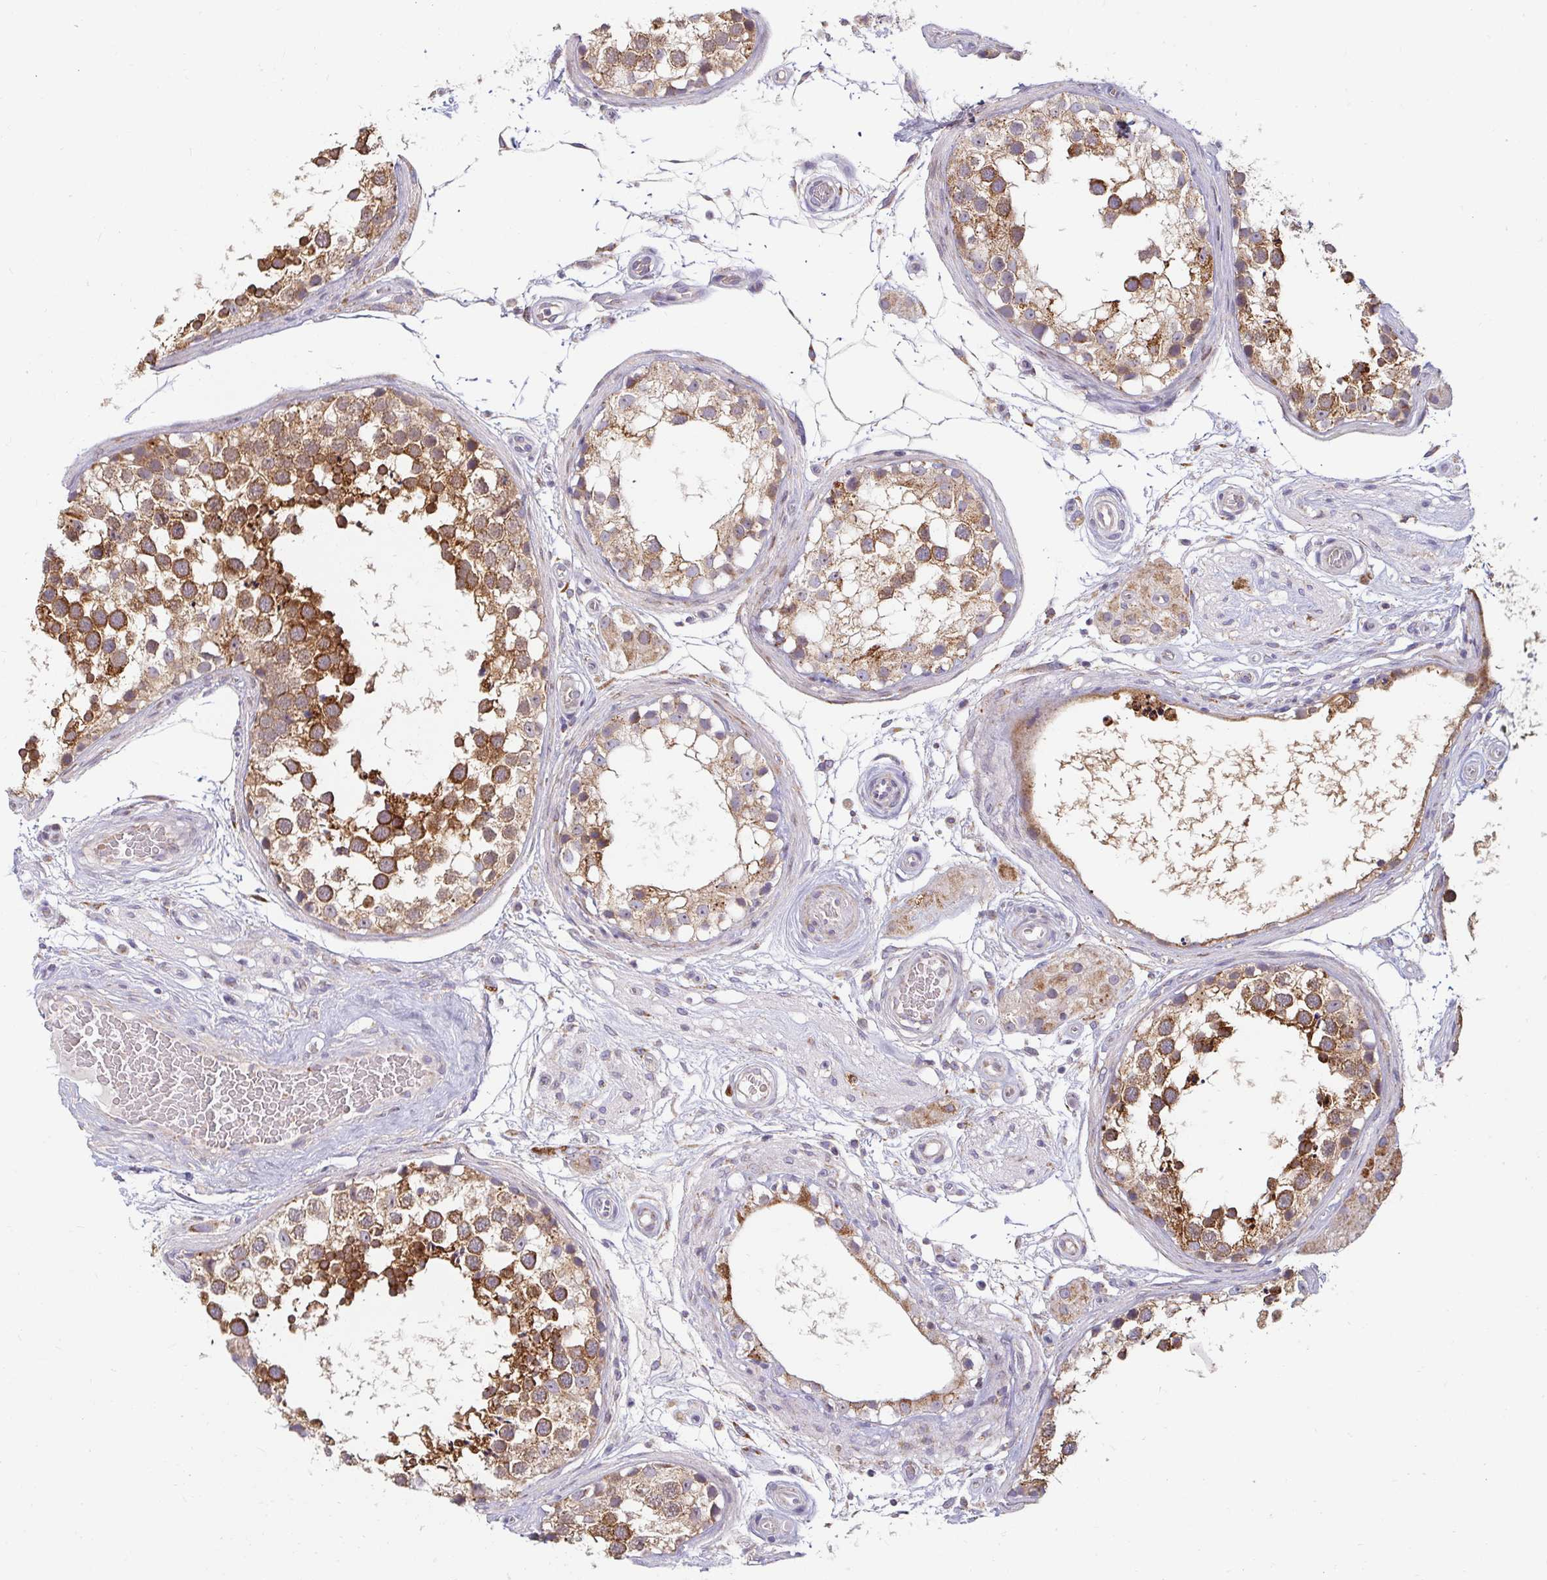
{"staining": {"intensity": "moderate", "quantity": ">75%", "location": "cytoplasmic/membranous"}, "tissue": "testis", "cell_type": "Cells in seminiferous ducts", "image_type": "normal", "snomed": [{"axis": "morphology", "description": "Normal tissue, NOS"}, {"axis": "morphology", "description": "Seminoma, NOS"}, {"axis": "topography", "description": "Testis"}], "caption": "A medium amount of moderate cytoplasmic/membranous positivity is identified in about >75% of cells in seminiferous ducts in benign testis. Immunohistochemistry (ihc) stains the protein of interest in brown and the nuclei are stained blue.", "gene": "SKP2", "patient": {"sex": "male", "age": 65}}